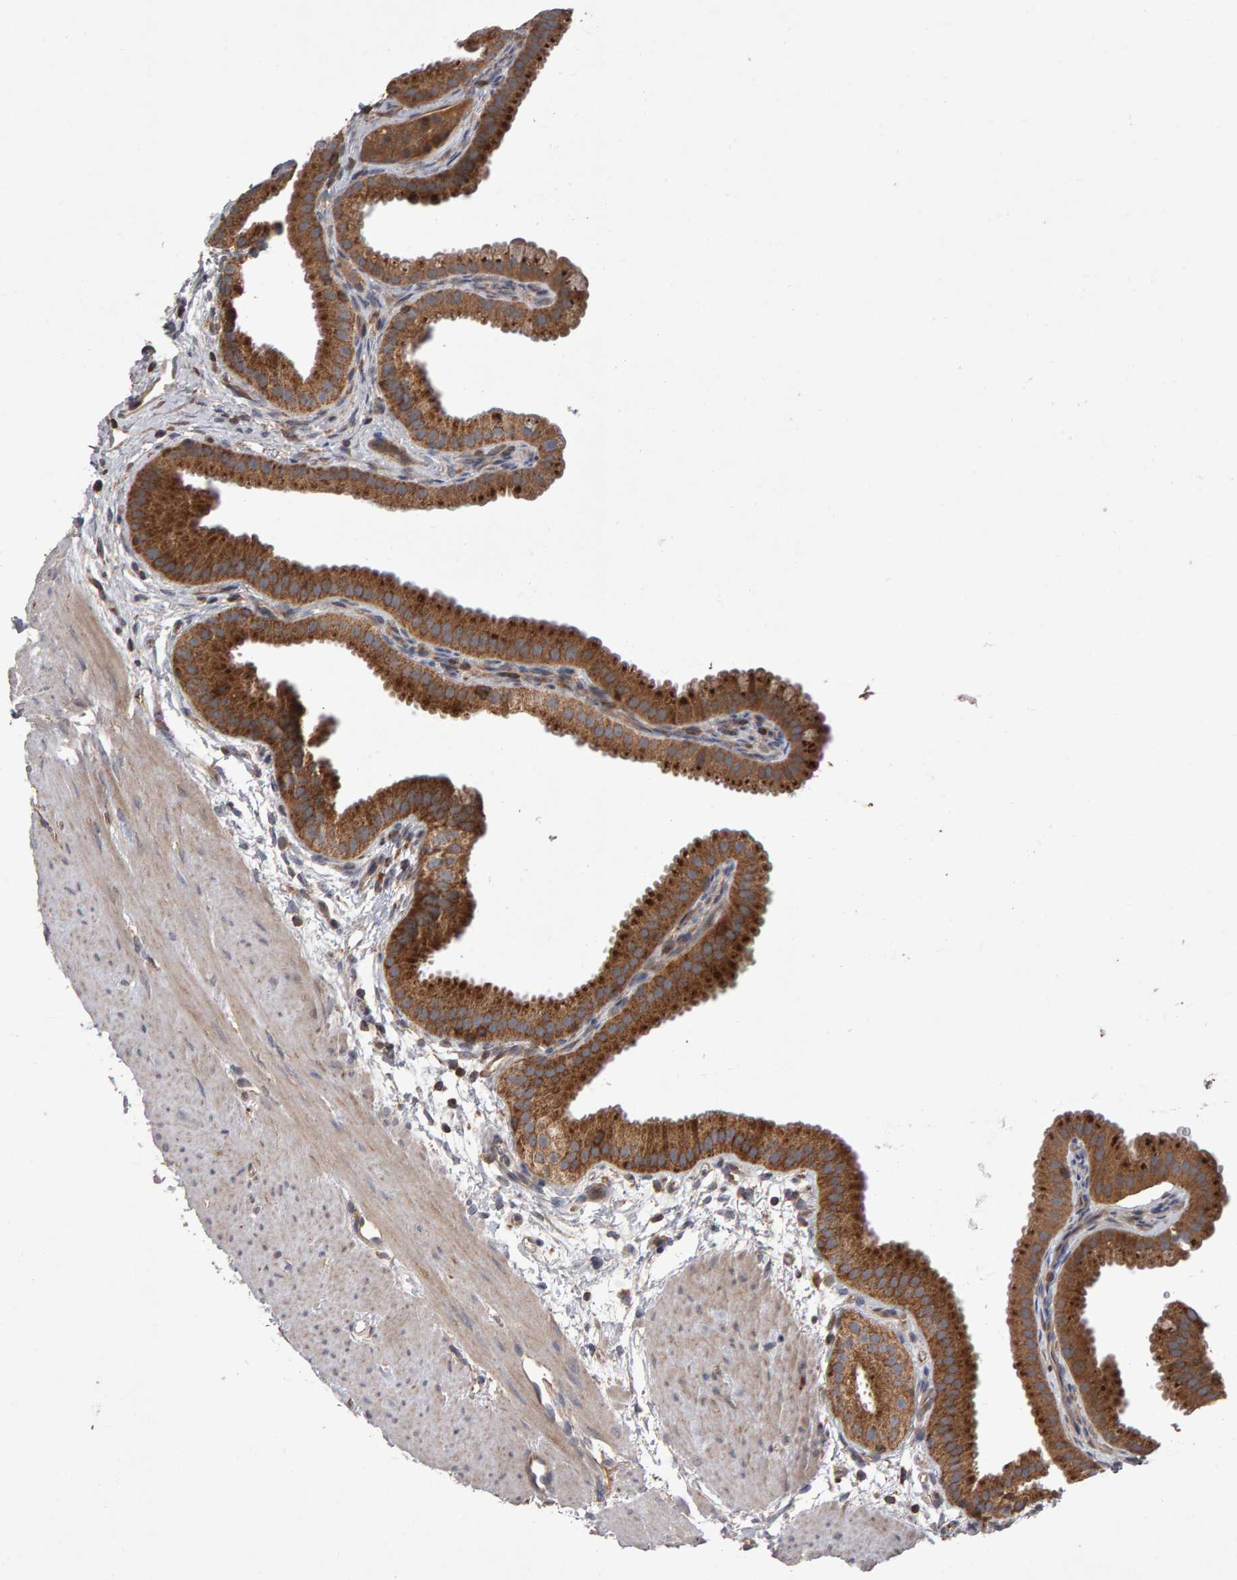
{"staining": {"intensity": "strong", "quantity": ">75%", "location": "cytoplasmic/membranous"}, "tissue": "gallbladder", "cell_type": "Glandular cells", "image_type": "normal", "snomed": [{"axis": "morphology", "description": "Normal tissue, NOS"}, {"axis": "topography", "description": "Gallbladder"}], "caption": "Unremarkable gallbladder demonstrates strong cytoplasmic/membranous expression in approximately >75% of glandular cells, visualized by immunohistochemistry. (Brightfield microscopy of DAB IHC at high magnification).", "gene": "PGS1", "patient": {"sex": "female", "age": 64}}